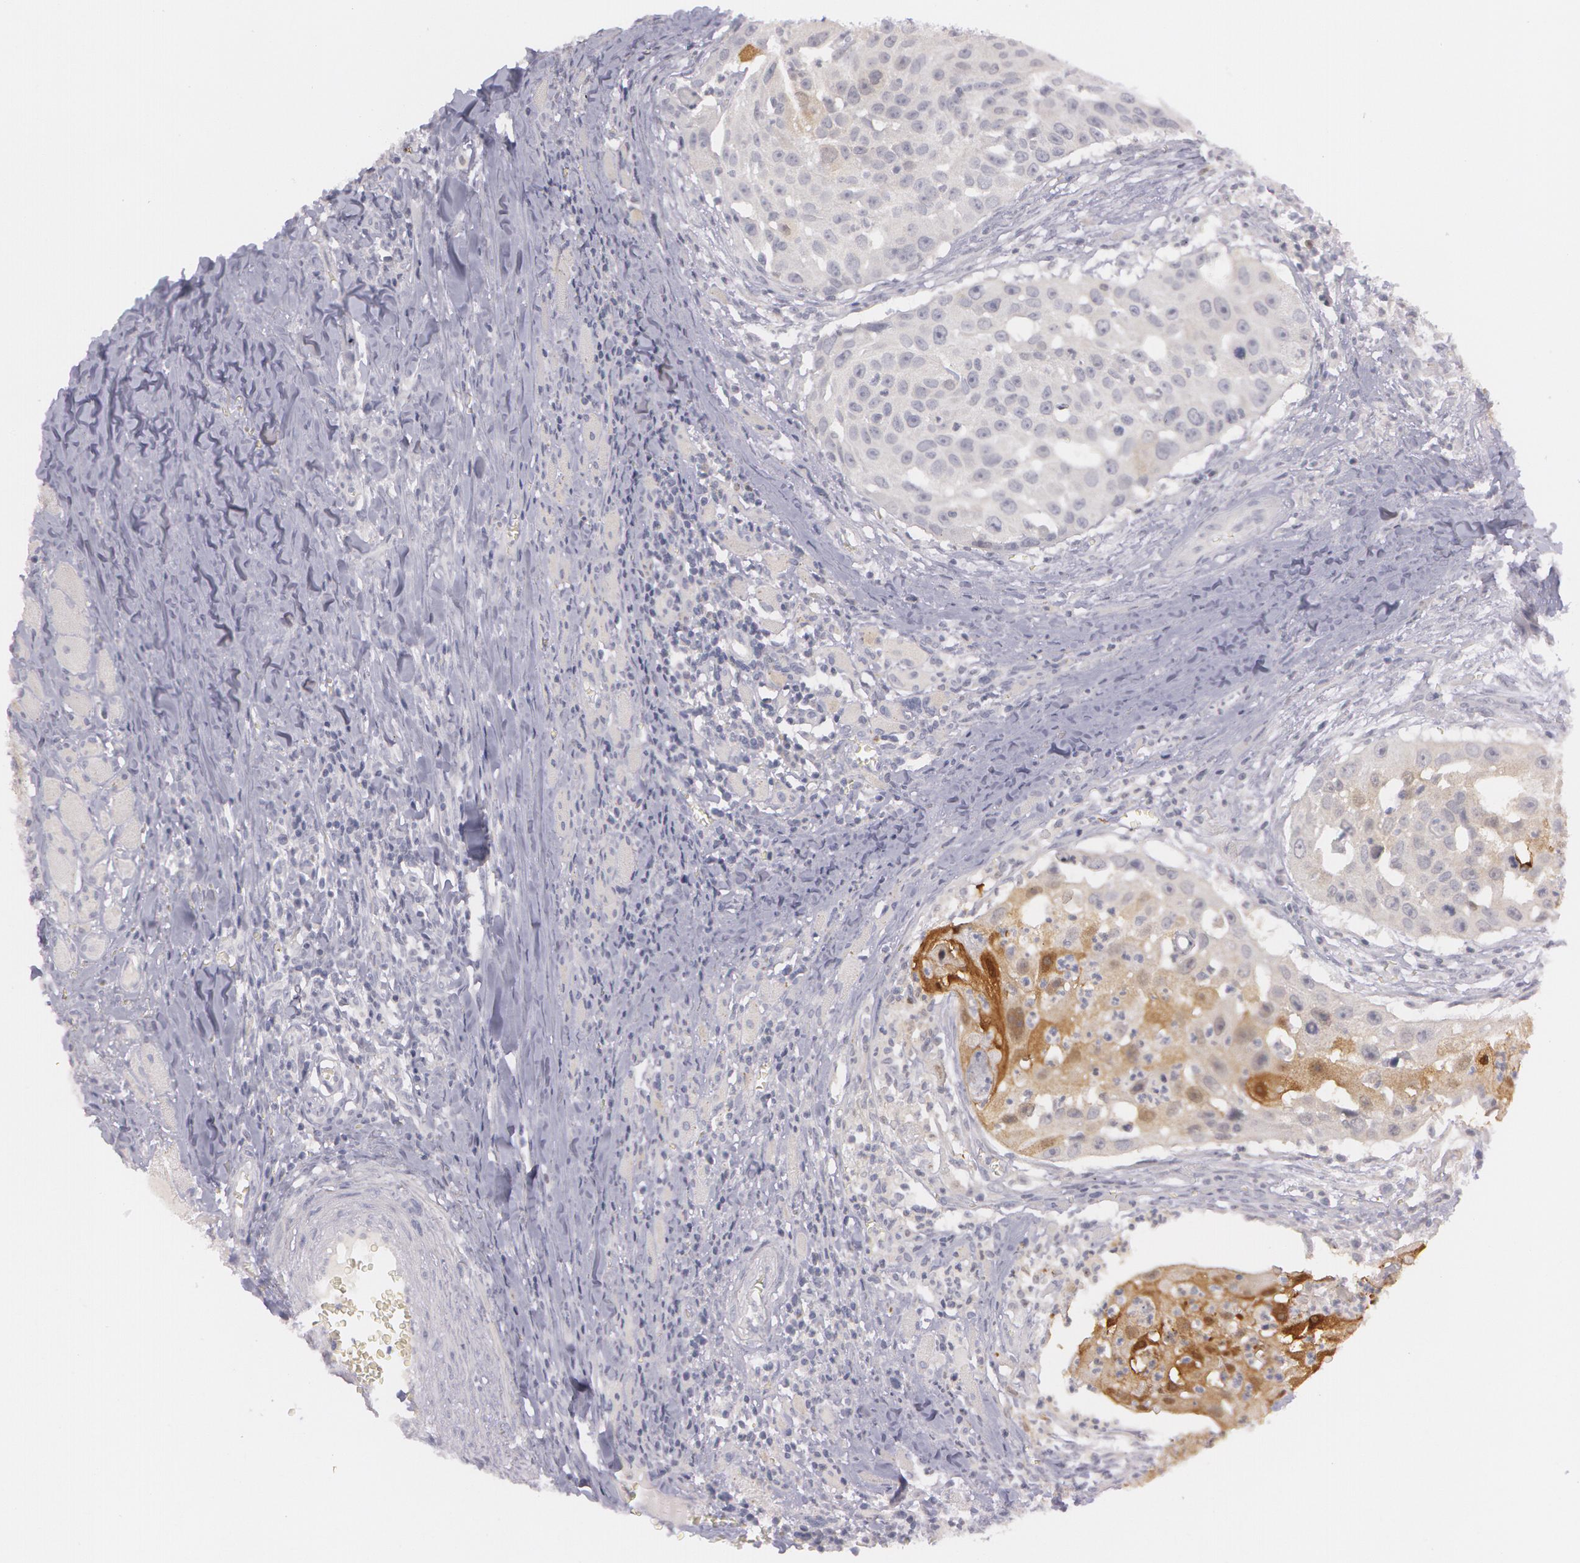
{"staining": {"intensity": "moderate", "quantity": "<25%", "location": "cytoplasmic/membranous"}, "tissue": "head and neck cancer", "cell_type": "Tumor cells", "image_type": "cancer", "snomed": [{"axis": "morphology", "description": "Squamous cell carcinoma, NOS"}, {"axis": "topography", "description": "Head-Neck"}], "caption": "This image reveals immunohistochemistry staining of human squamous cell carcinoma (head and neck), with low moderate cytoplasmic/membranous expression in approximately <25% of tumor cells.", "gene": "IL1RN", "patient": {"sex": "male", "age": 64}}